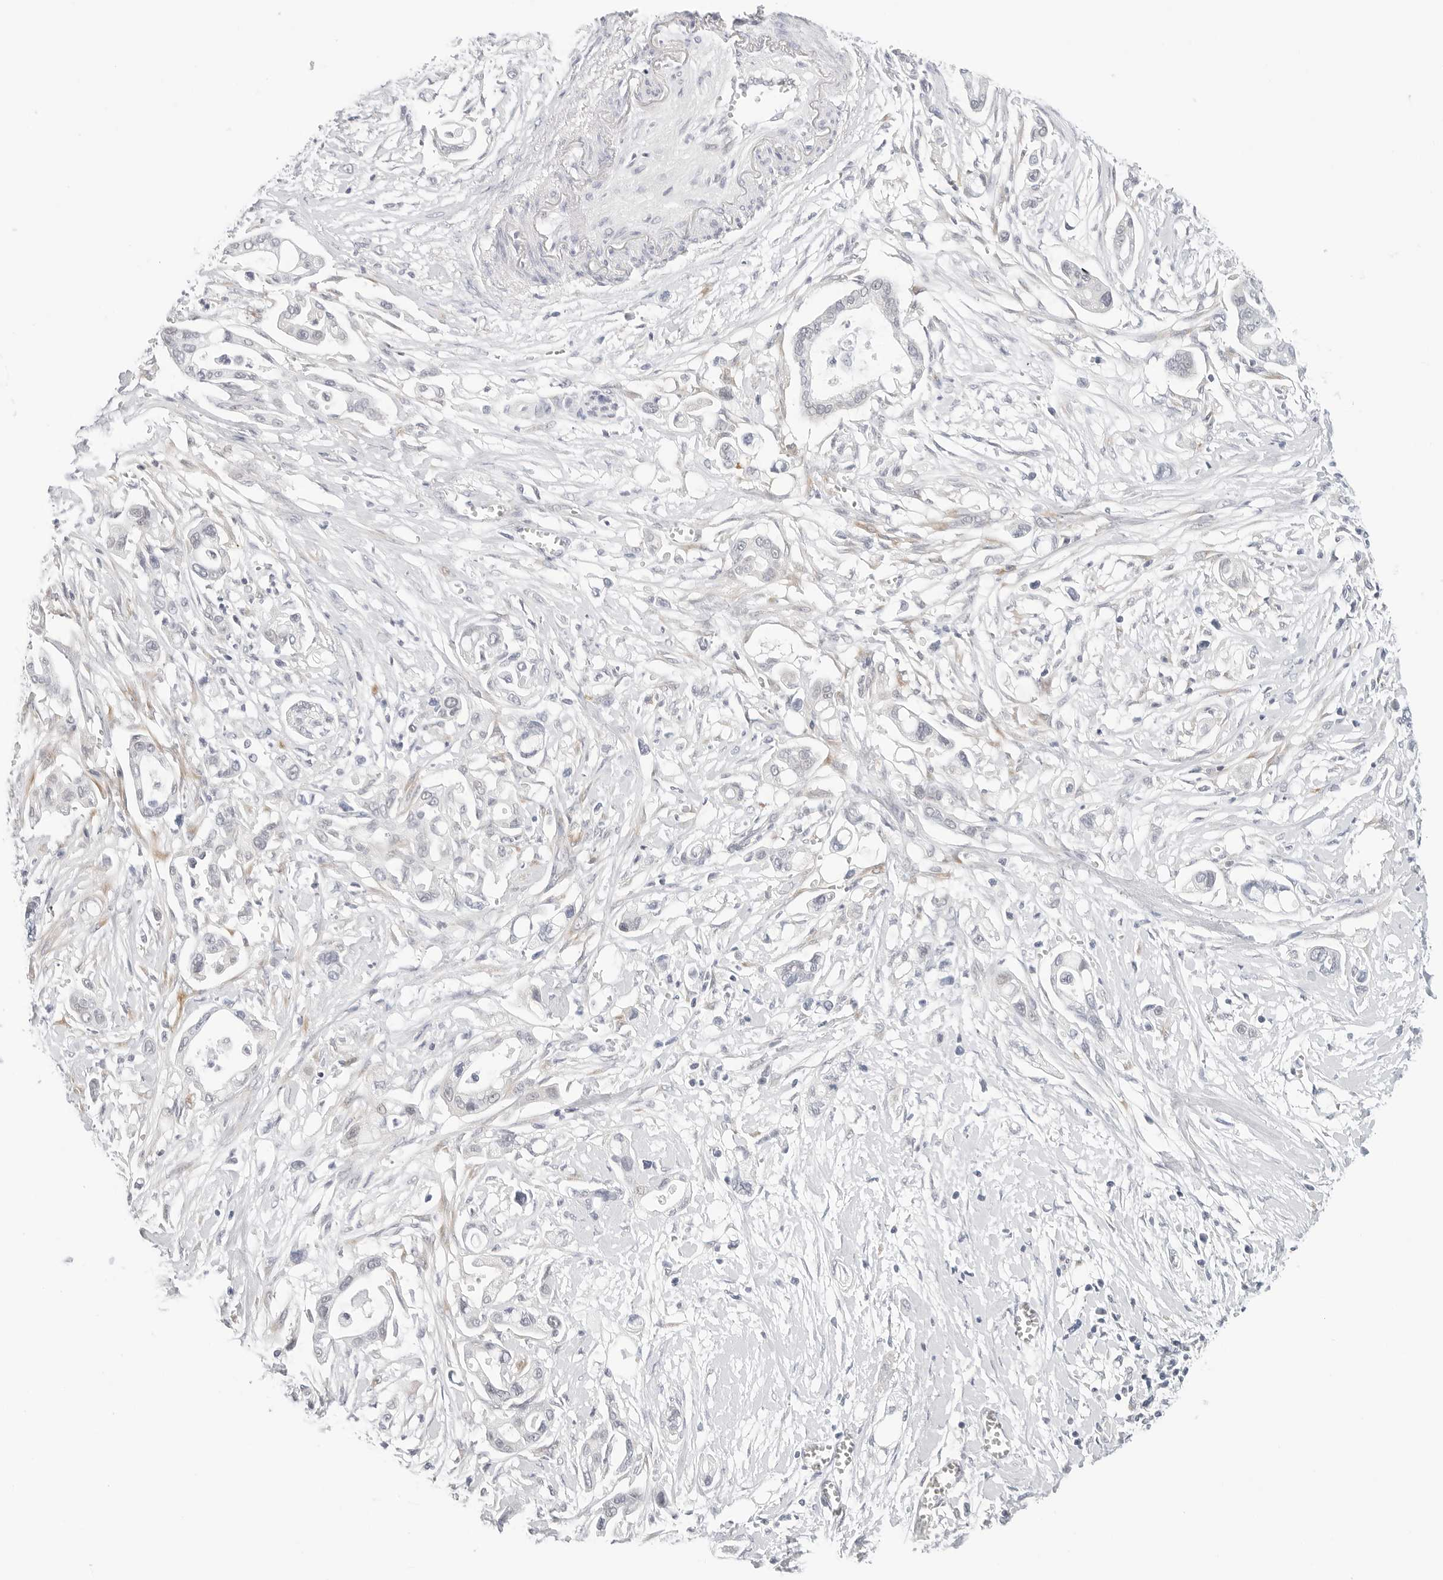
{"staining": {"intensity": "negative", "quantity": "none", "location": "none"}, "tissue": "pancreatic cancer", "cell_type": "Tumor cells", "image_type": "cancer", "snomed": [{"axis": "morphology", "description": "Adenocarcinoma, NOS"}, {"axis": "topography", "description": "Pancreas"}], "caption": "Immunohistochemistry of pancreatic cancer displays no expression in tumor cells.", "gene": "TSEN2", "patient": {"sex": "male", "age": 68}}